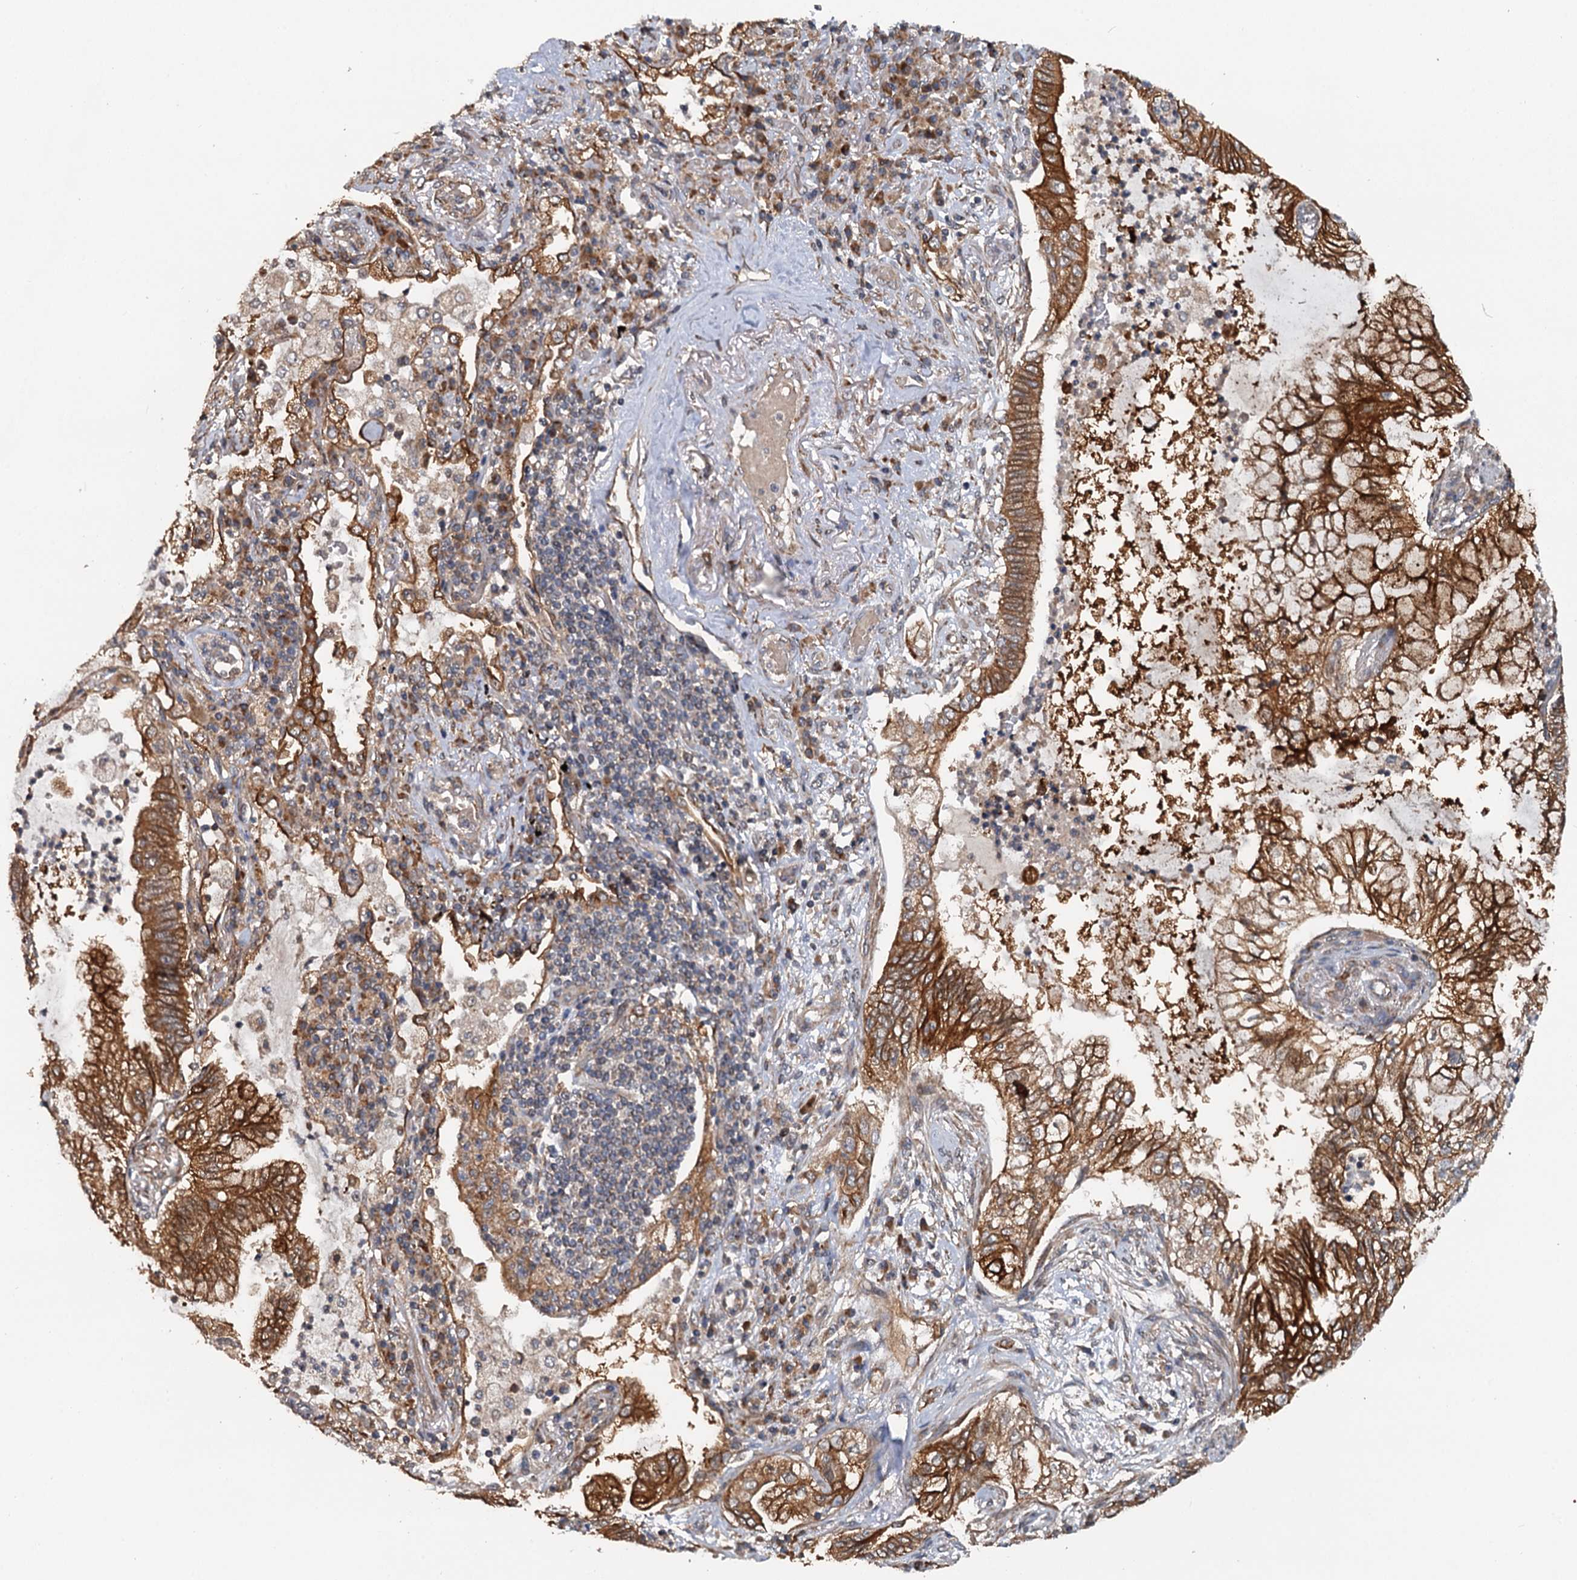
{"staining": {"intensity": "strong", "quantity": ">75%", "location": "cytoplasmic/membranous"}, "tissue": "bronchus", "cell_type": "Respiratory epithelial cells", "image_type": "normal", "snomed": [{"axis": "morphology", "description": "Normal tissue, NOS"}, {"axis": "morphology", "description": "Adenocarcinoma, NOS"}, {"axis": "topography", "description": "Bronchus"}, {"axis": "topography", "description": "Lung"}], "caption": "Respiratory epithelial cells exhibit high levels of strong cytoplasmic/membranous positivity in approximately >75% of cells in normal human bronchus. Ihc stains the protein in brown and the nuclei are stained blue.", "gene": "LRRK2", "patient": {"sex": "female", "age": 70}}